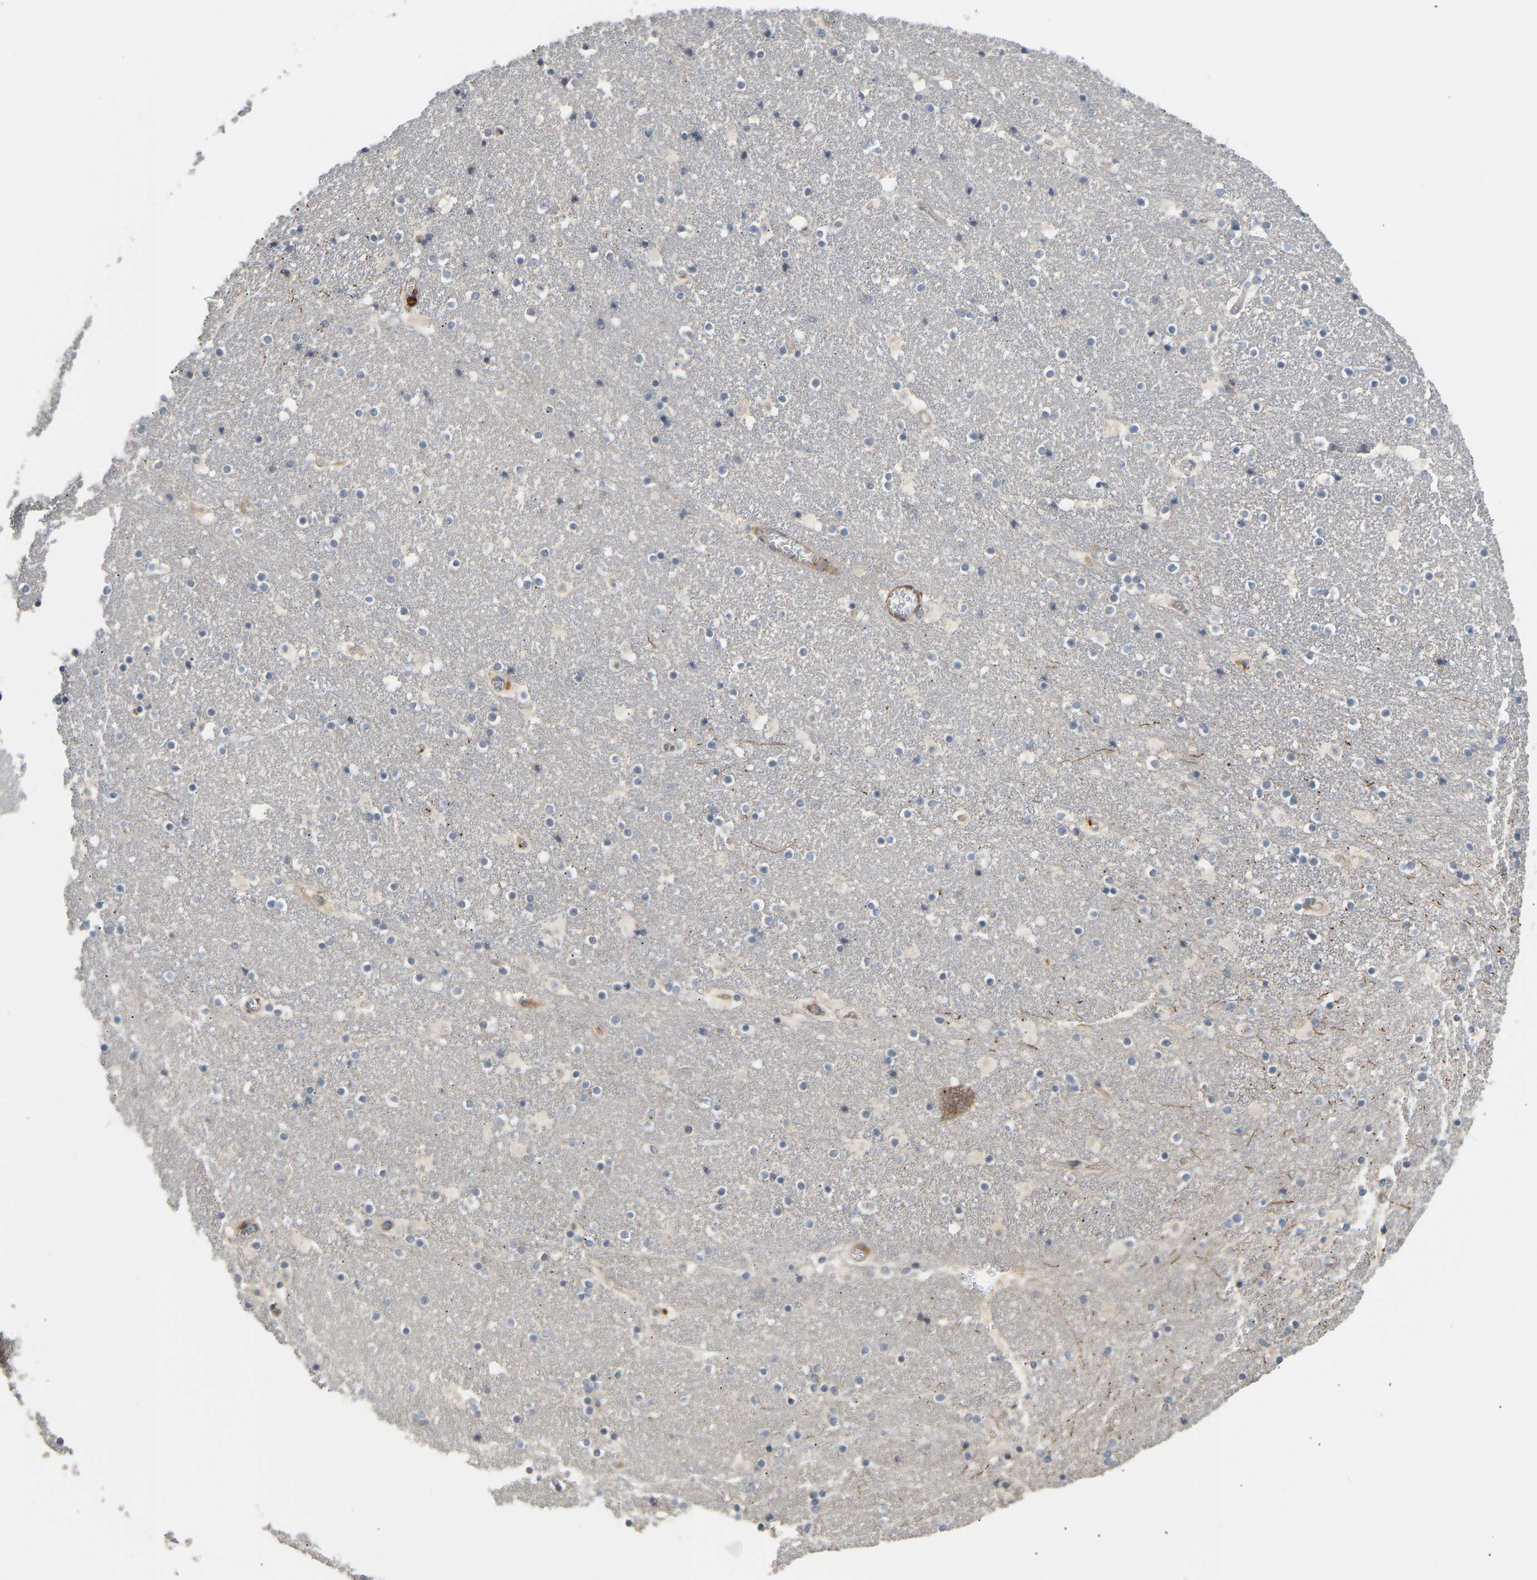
{"staining": {"intensity": "moderate", "quantity": "25%-75%", "location": "cytoplasmic/membranous"}, "tissue": "caudate", "cell_type": "Glial cells", "image_type": "normal", "snomed": [{"axis": "morphology", "description": "Normal tissue, NOS"}, {"axis": "topography", "description": "Lateral ventricle wall"}], "caption": "Immunohistochemistry (IHC) (DAB) staining of unremarkable human caudate demonstrates moderate cytoplasmic/membranous protein positivity in about 25%-75% of glial cells. Using DAB (3,3'-diaminobenzidine) (brown) and hematoxylin (blue) stains, captured at high magnification using brightfield microscopy.", "gene": "POGLUT2", "patient": {"sex": "male", "age": 45}}